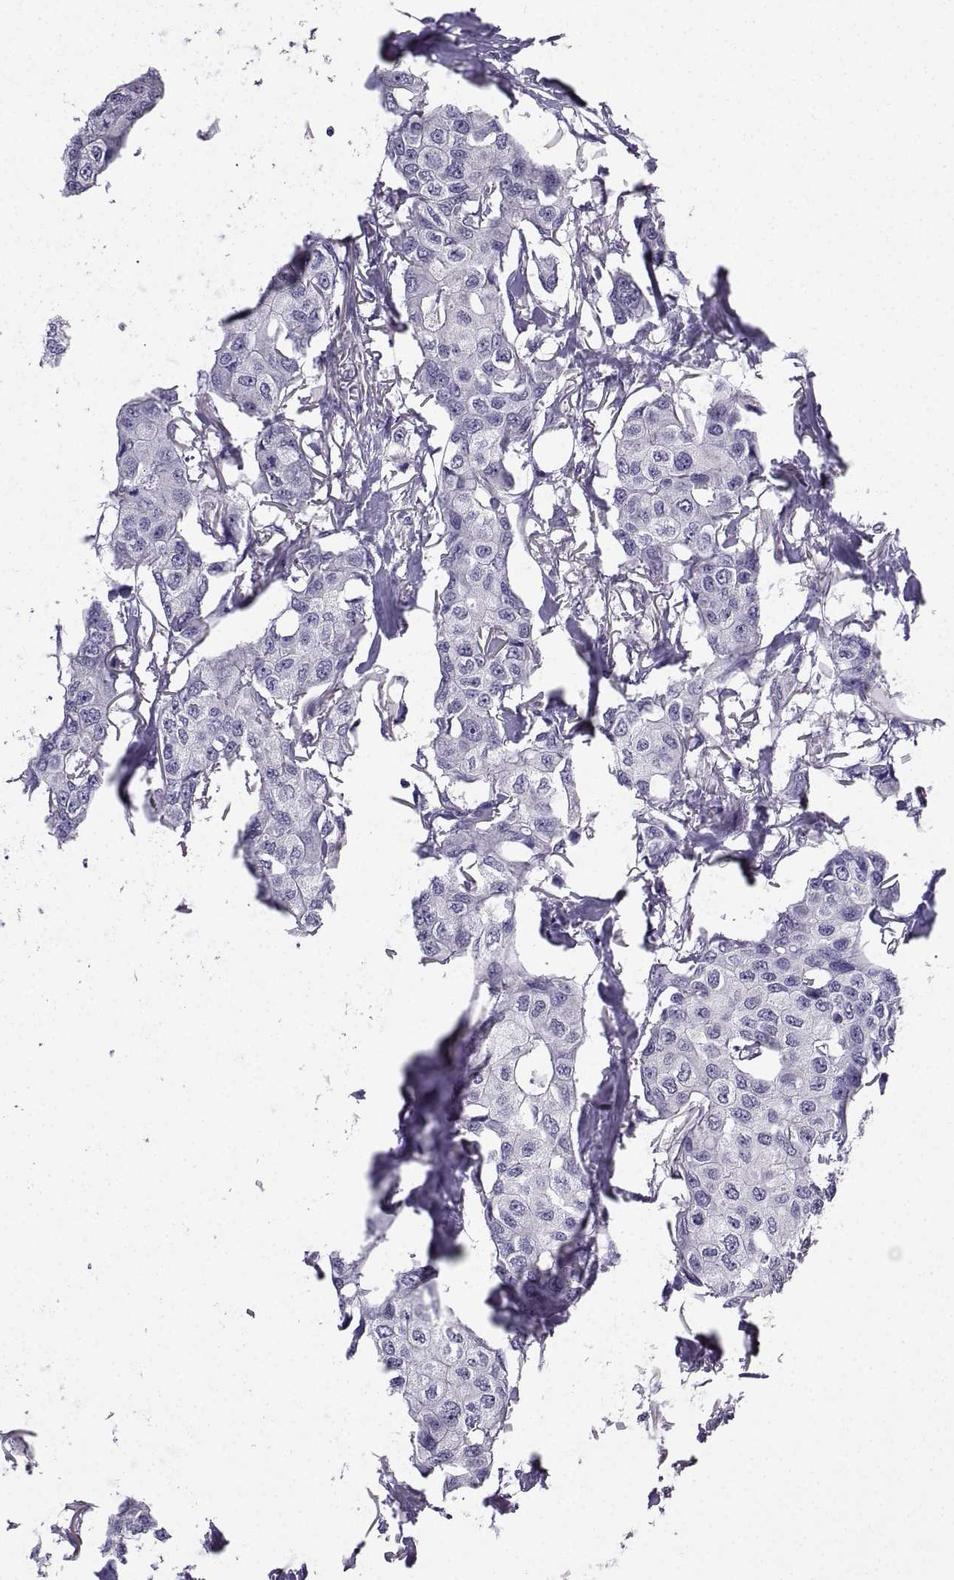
{"staining": {"intensity": "negative", "quantity": "none", "location": "none"}, "tissue": "breast cancer", "cell_type": "Tumor cells", "image_type": "cancer", "snomed": [{"axis": "morphology", "description": "Duct carcinoma"}, {"axis": "topography", "description": "Breast"}], "caption": "Immunohistochemistry histopathology image of neoplastic tissue: breast cancer (intraductal carcinoma) stained with DAB (3,3'-diaminobenzidine) demonstrates no significant protein positivity in tumor cells. (DAB (3,3'-diaminobenzidine) immunohistochemistry (IHC), high magnification).", "gene": "SPAG11B", "patient": {"sex": "female", "age": 80}}